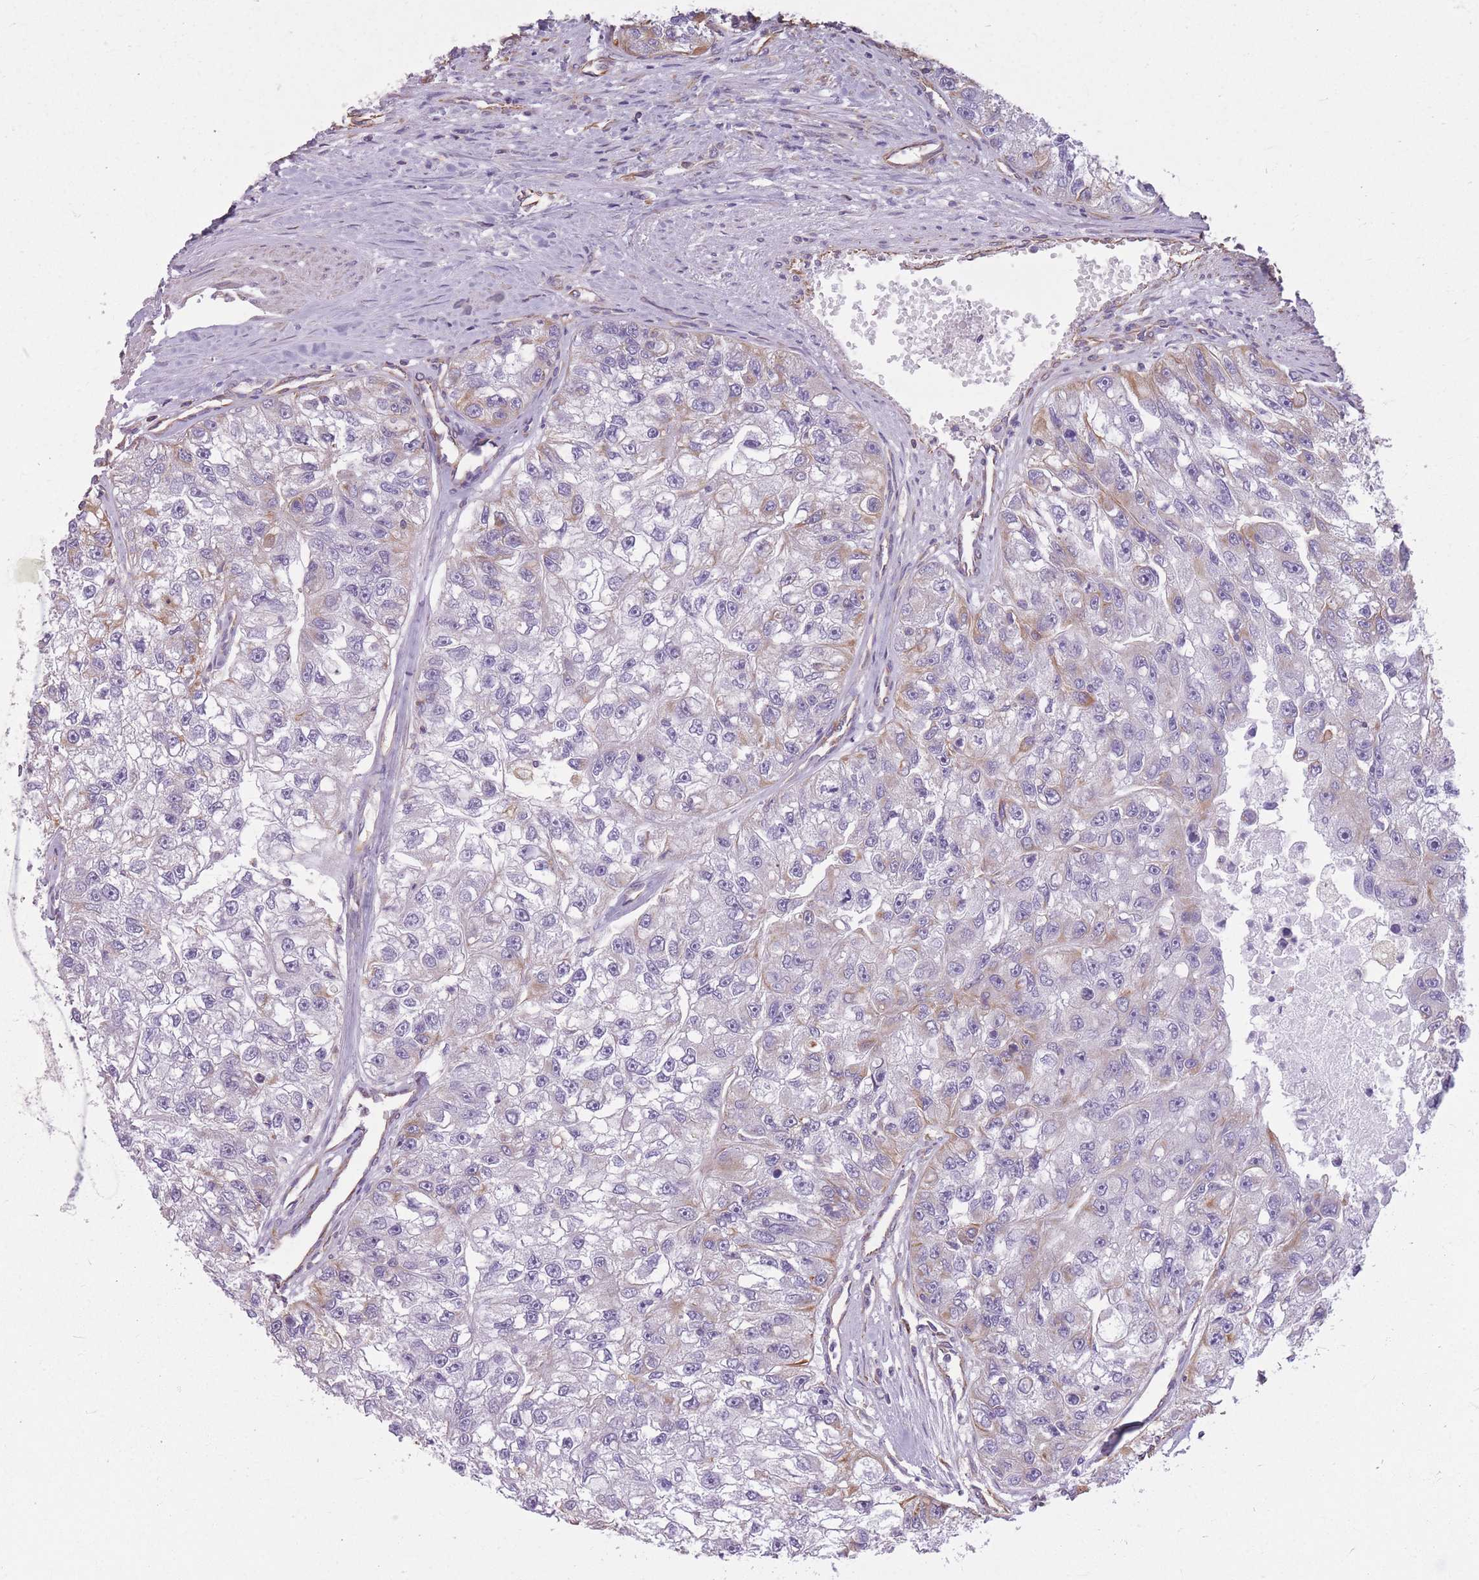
{"staining": {"intensity": "weak", "quantity": "<25%", "location": "cytoplasmic/membranous"}, "tissue": "renal cancer", "cell_type": "Tumor cells", "image_type": "cancer", "snomed": [{"axis": "morphology", "description": "Adenocarcinoma, NOS"}, {"axis": "topography", "description": "Kidney"}], "caption": "Image shows no significant protein expression in tumor cells of adenocarcinoma (renal).", "gene": "ADD1", "patient": {"sex": "male", "age": 63}}